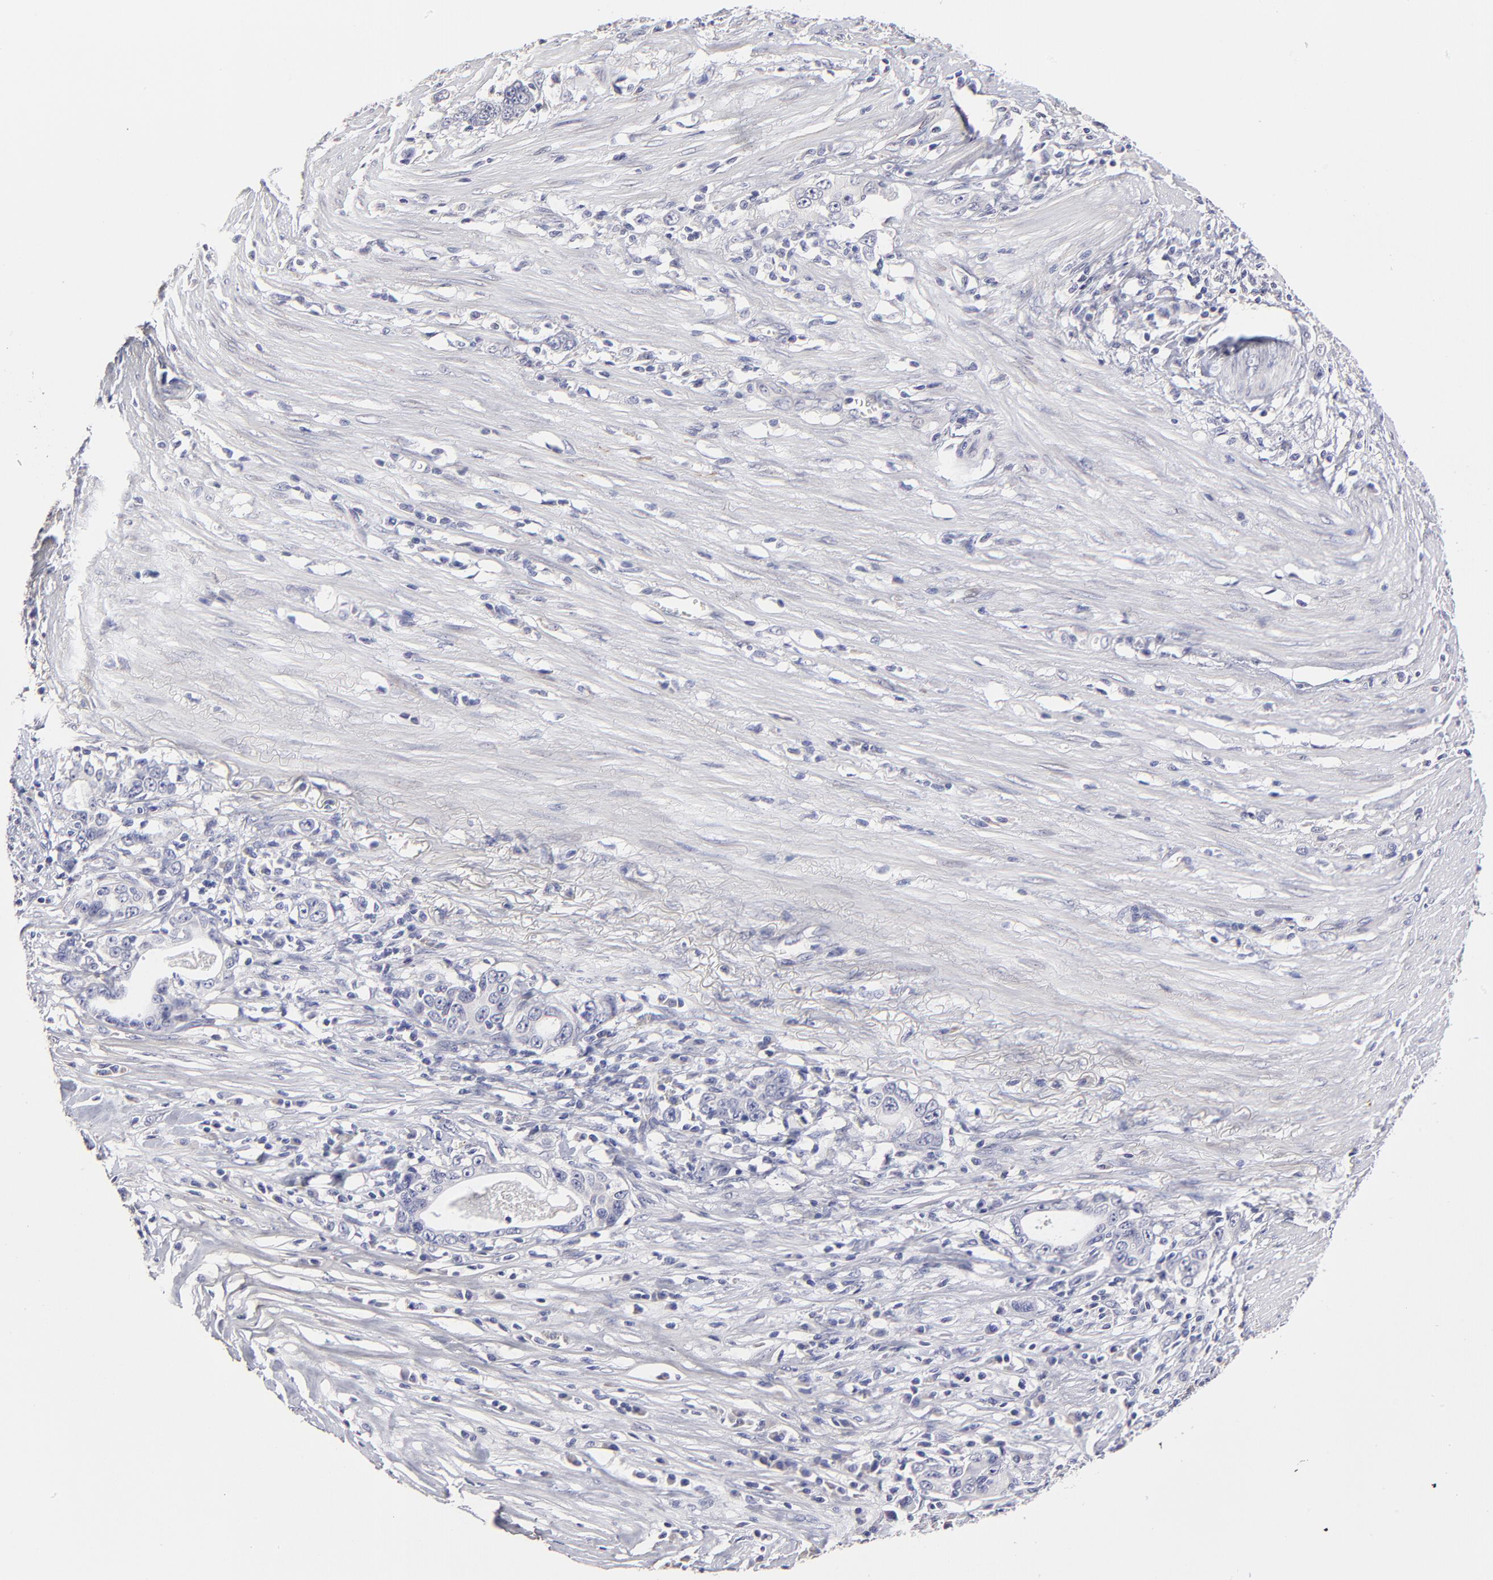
{"staining": {"intensity": "negative", "quantity": "none", "location": "none"}, "tissue": "stomach cancer", "cell_type": "Tumor cells", "image_type": "cancer", "snomed": [{"axis": "morphology", "description": "Adenocarcinoma, NOS"}, {"axis": "topography", "description": "Stomach, lower"}], "caption": "Tumor cells are negative for protein expression in human stomach cancer.", "gene": "BTG2", "patient": {"sex": "female", "age": 72}}